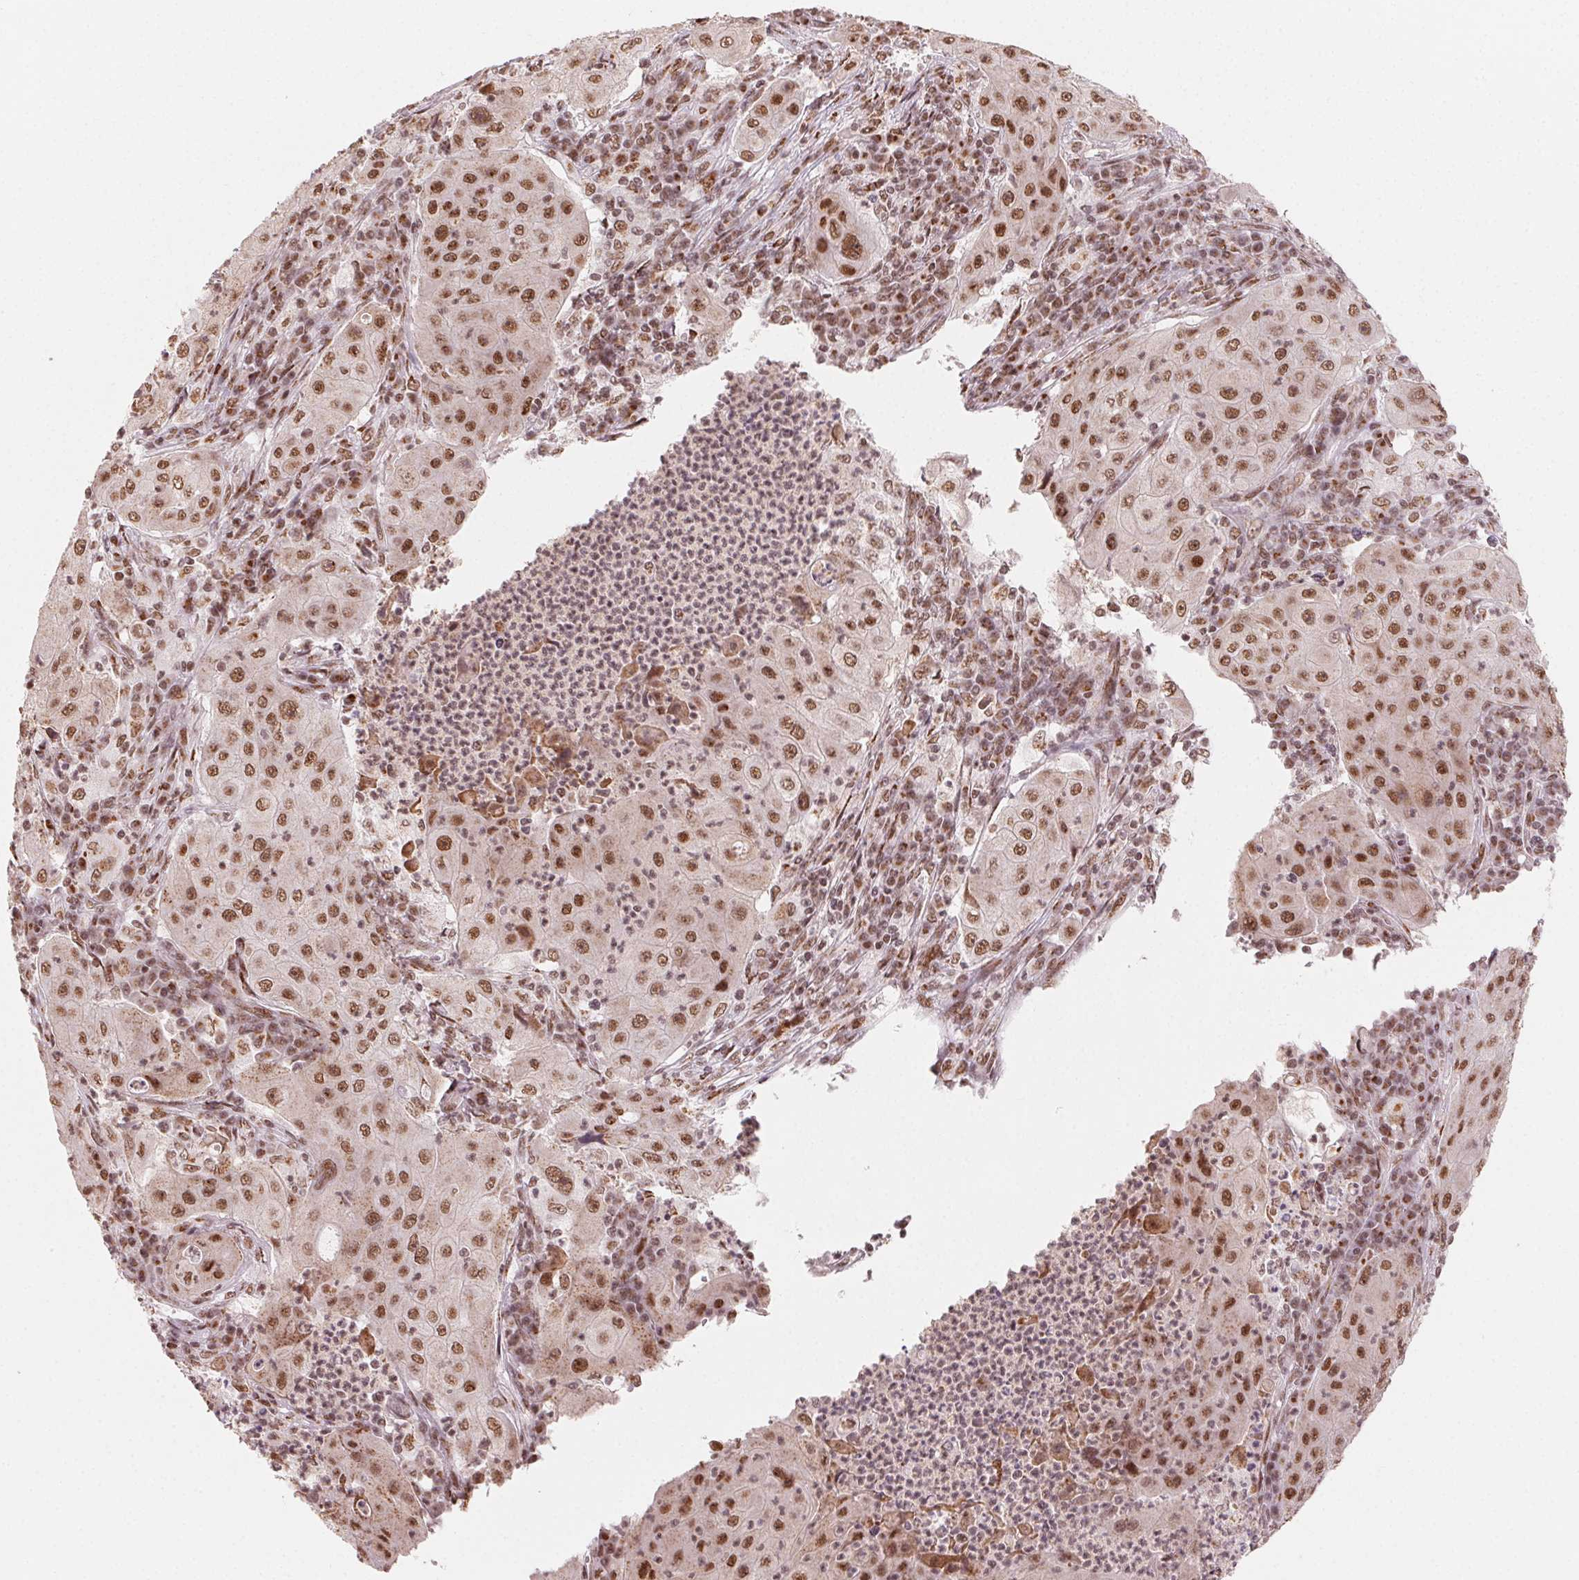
{"staining": {"intensity": "moderate", "quantity": ">75%", "location": "nuclear"}, "tissue": "lung cancer", "cell_type": "Tumor cells", "image_type": "cancer", "snomed": [{"axis": "morphology", "description": "Squamous cell carcinoma, NOS"}, {"axis": "topography", "description": "Lung"}], "caption": "An IHC histopathology image of neoplastic tissue is shown. Protein staining in brown shows moderate nuclear positivity in squamous cell carcinoma (lung) within tumor cells.", "gene": "TOPORS", "patient": {"sex": "female", "age": 59}}